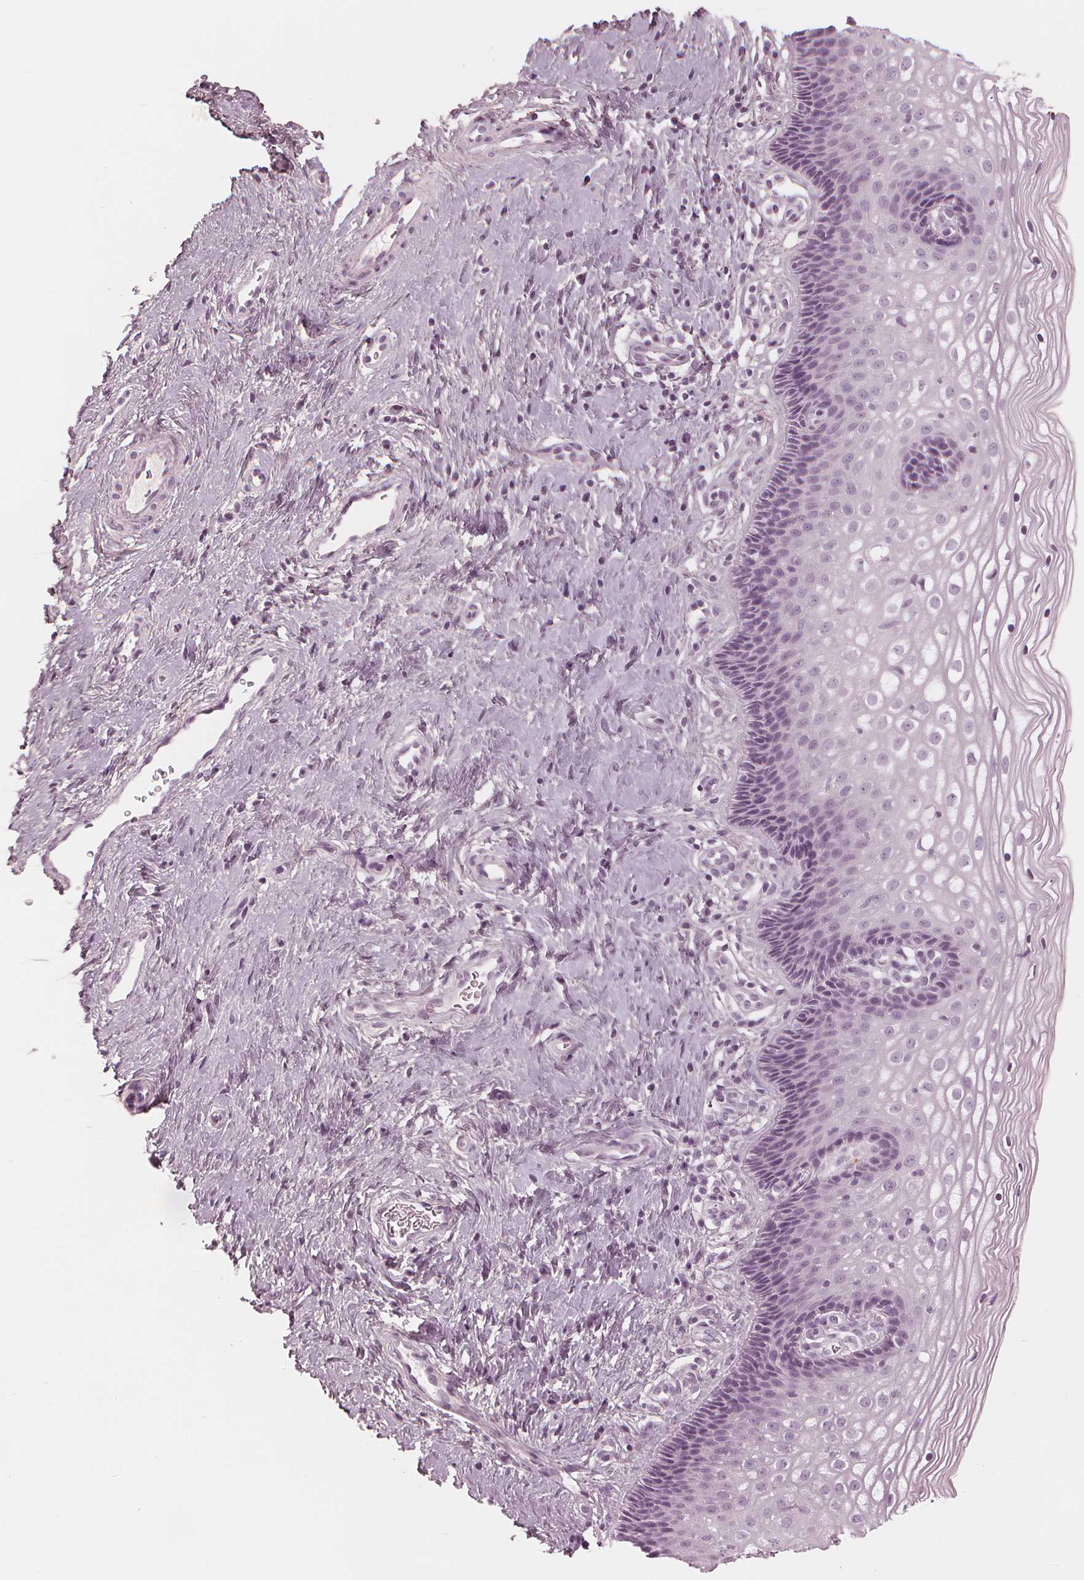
{"staining": {"intensity": "negative", "quantity": "none", "location": "none"}, "tissue": "cervix", "cell_type": "Glandular cells", "image_type": "normal", "snomed": [{"axis": "morphology", "description": "Normal tissue, NOS"}, {"axis": "topography", "description": "Cervix"}], "caption": "A histopathology image of cervix stained for a protein displays no brown staining in glandular cells.", "gene": "PAEP", "patient": {"sex": "female", "age": 34}}